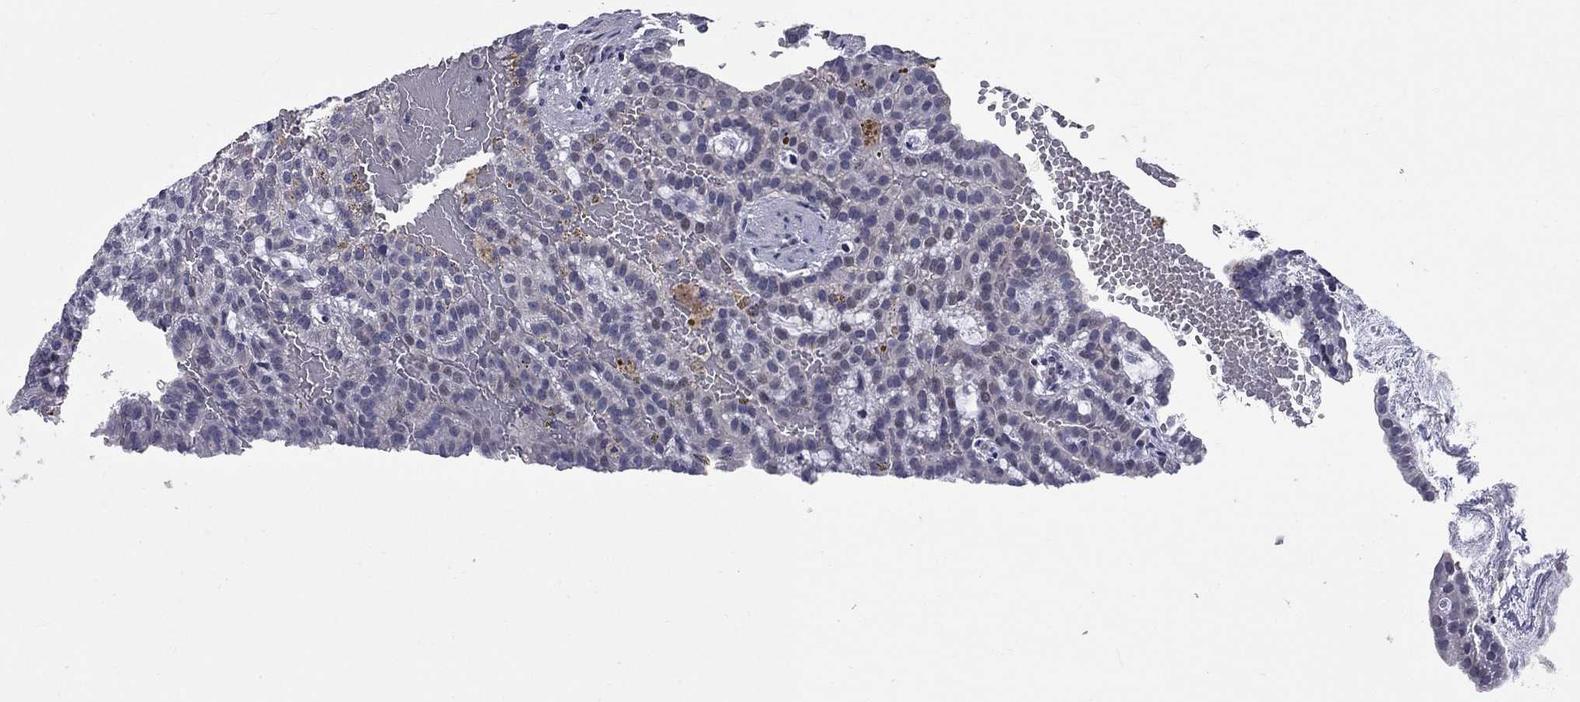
{"staining": {"intensity": "negative", "quantity": "none", "location": "none"}, "tissue": "renal cancer", "cell_type": "Tumor cells", "image_type": "cancer", "snomed": [{"axis": "morphology", "description": "Adenocarcinoma, NOS"}, {"axis": "topography", "description": "Kidney"}], "caption": "Tumor cells are negative for brown protein staining in renal cancer.", "gene": "HTR4", "patient": {"sex": "male", "age": 63}}